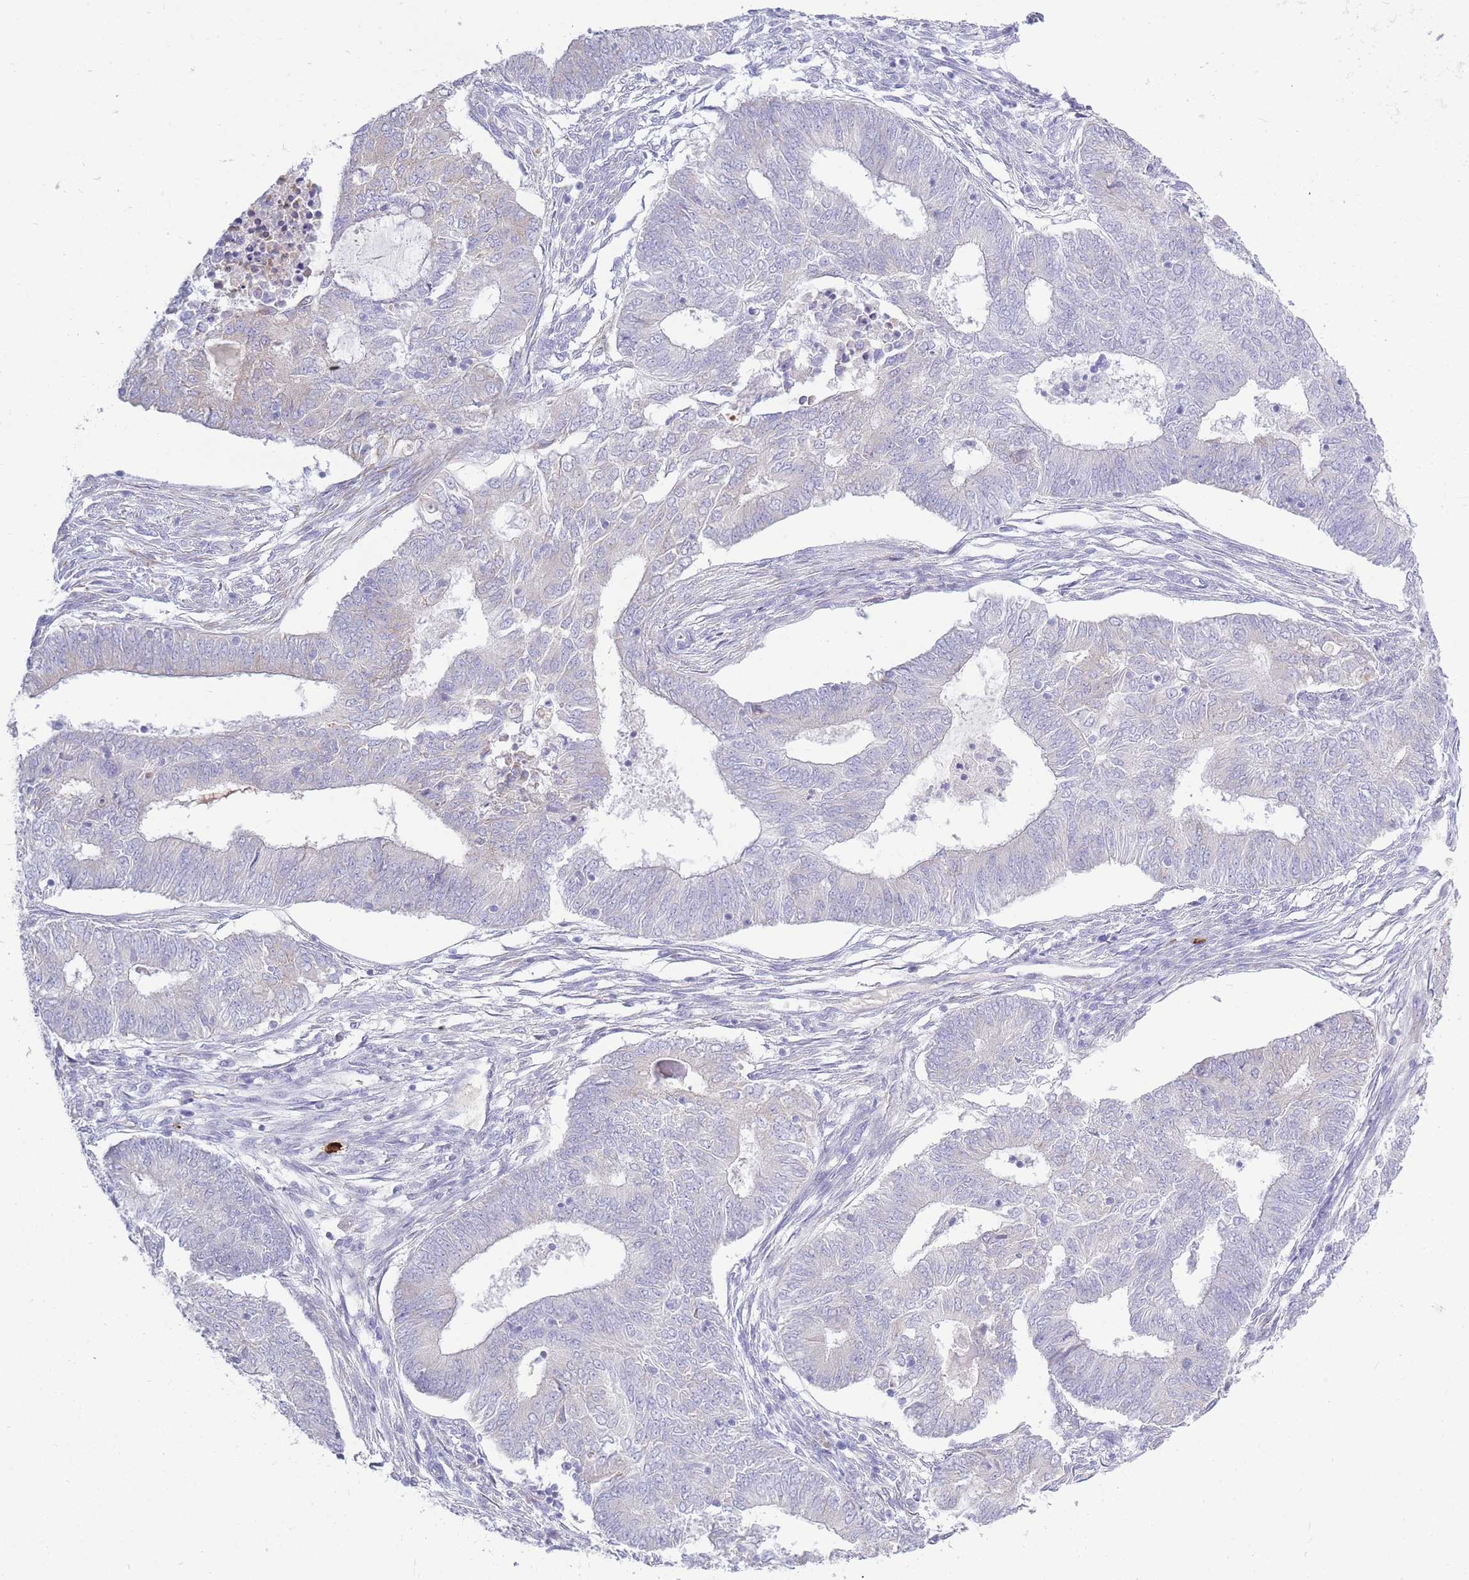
{"staining": {"intensity": "weak", "quantity": "<25%", "location": "cytoplasmic/membranous"}, "tissue": "endometrial cancer", "cell_type": "Tumor cells", "image_type": "cancer", "snomed": [{"axis": "morphology", "description": "Adenocarcinoma, NOS"}, {"axis": "topography", "description": "Endometrium"}], "caption": "Micrograph shows no significant protein expression in tumor cells of endometrial adenocarcinoma.", "gene": "TPSD1", "patient": {"sex": "female", "age": 62}}